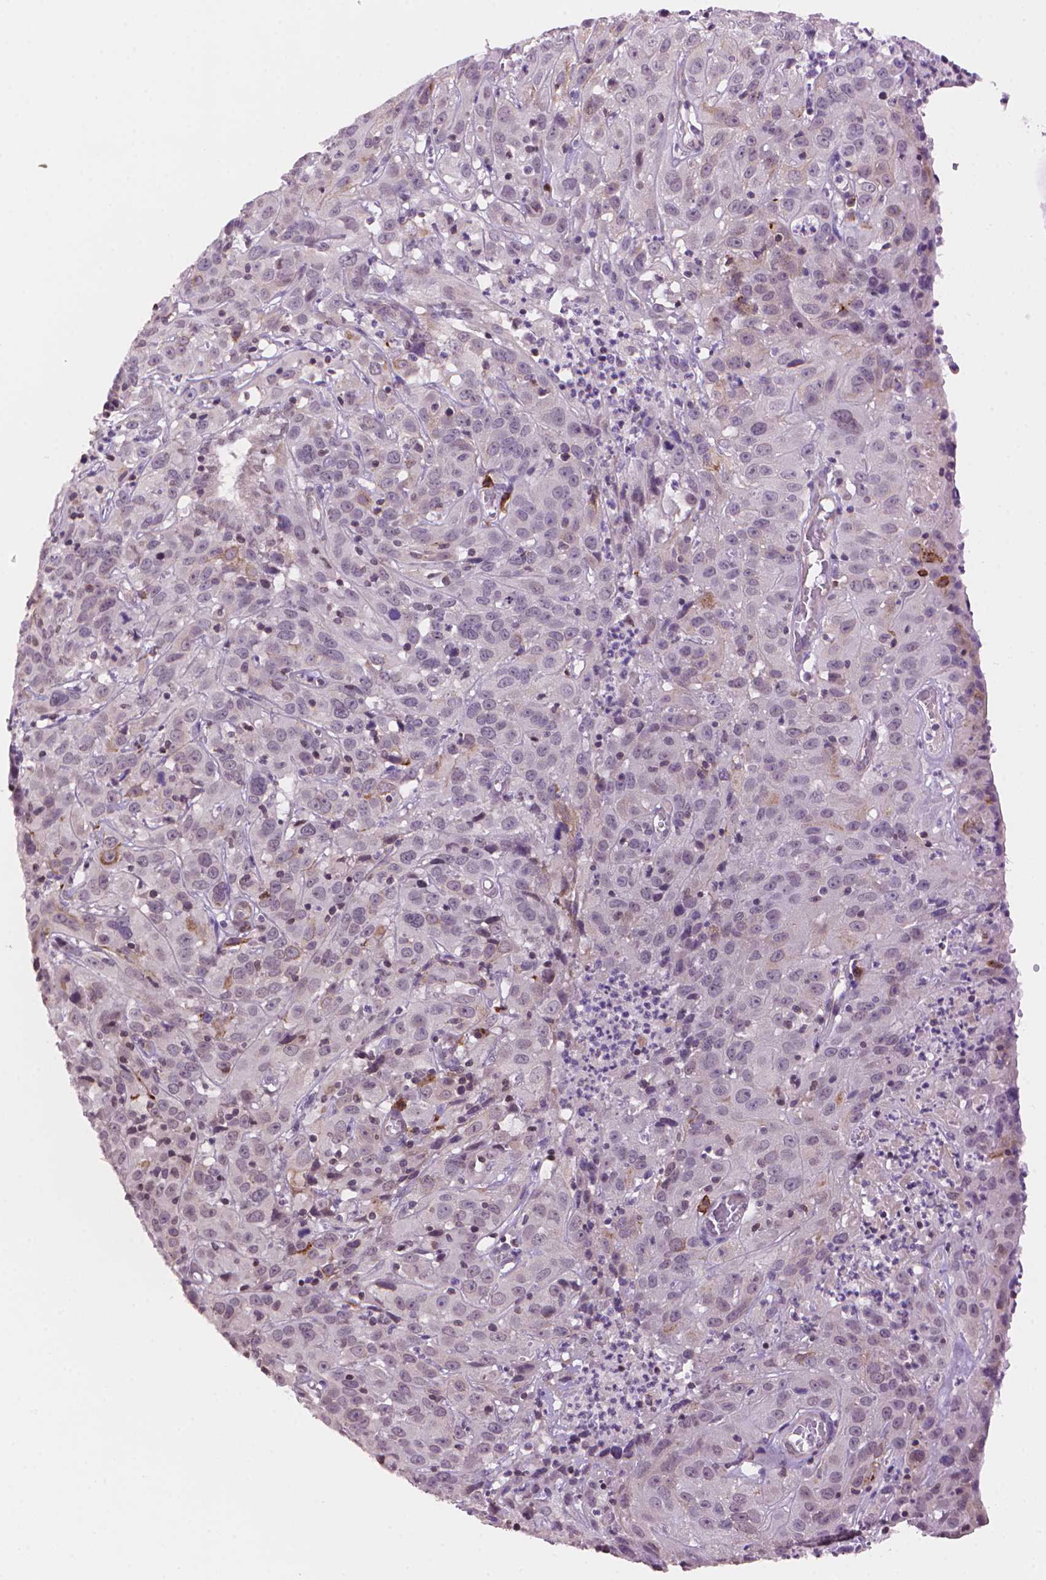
{"staining": {"intensity": "negative", "quantity": "none", "location": "none"}, "tissue": "cervical cancer", "cell_type": "Tumor cells", "image_type": "cancer", "snomed": [{"axis": "morphology", "description": "Squamous cell carcinoma, NOS"}, {"axis": "topography", "description": "Cervix"}], "caption": "Cervical cancer was stained to show a protein in brown. There is no significant expression in tumor cells. (Stains: DAB IHC with hematoxylin counter stain, Microscopy: brightfield microscopy at high magnification).", "gene": "TMEM184A", "patient": {"sex": "female", "age": 32}}